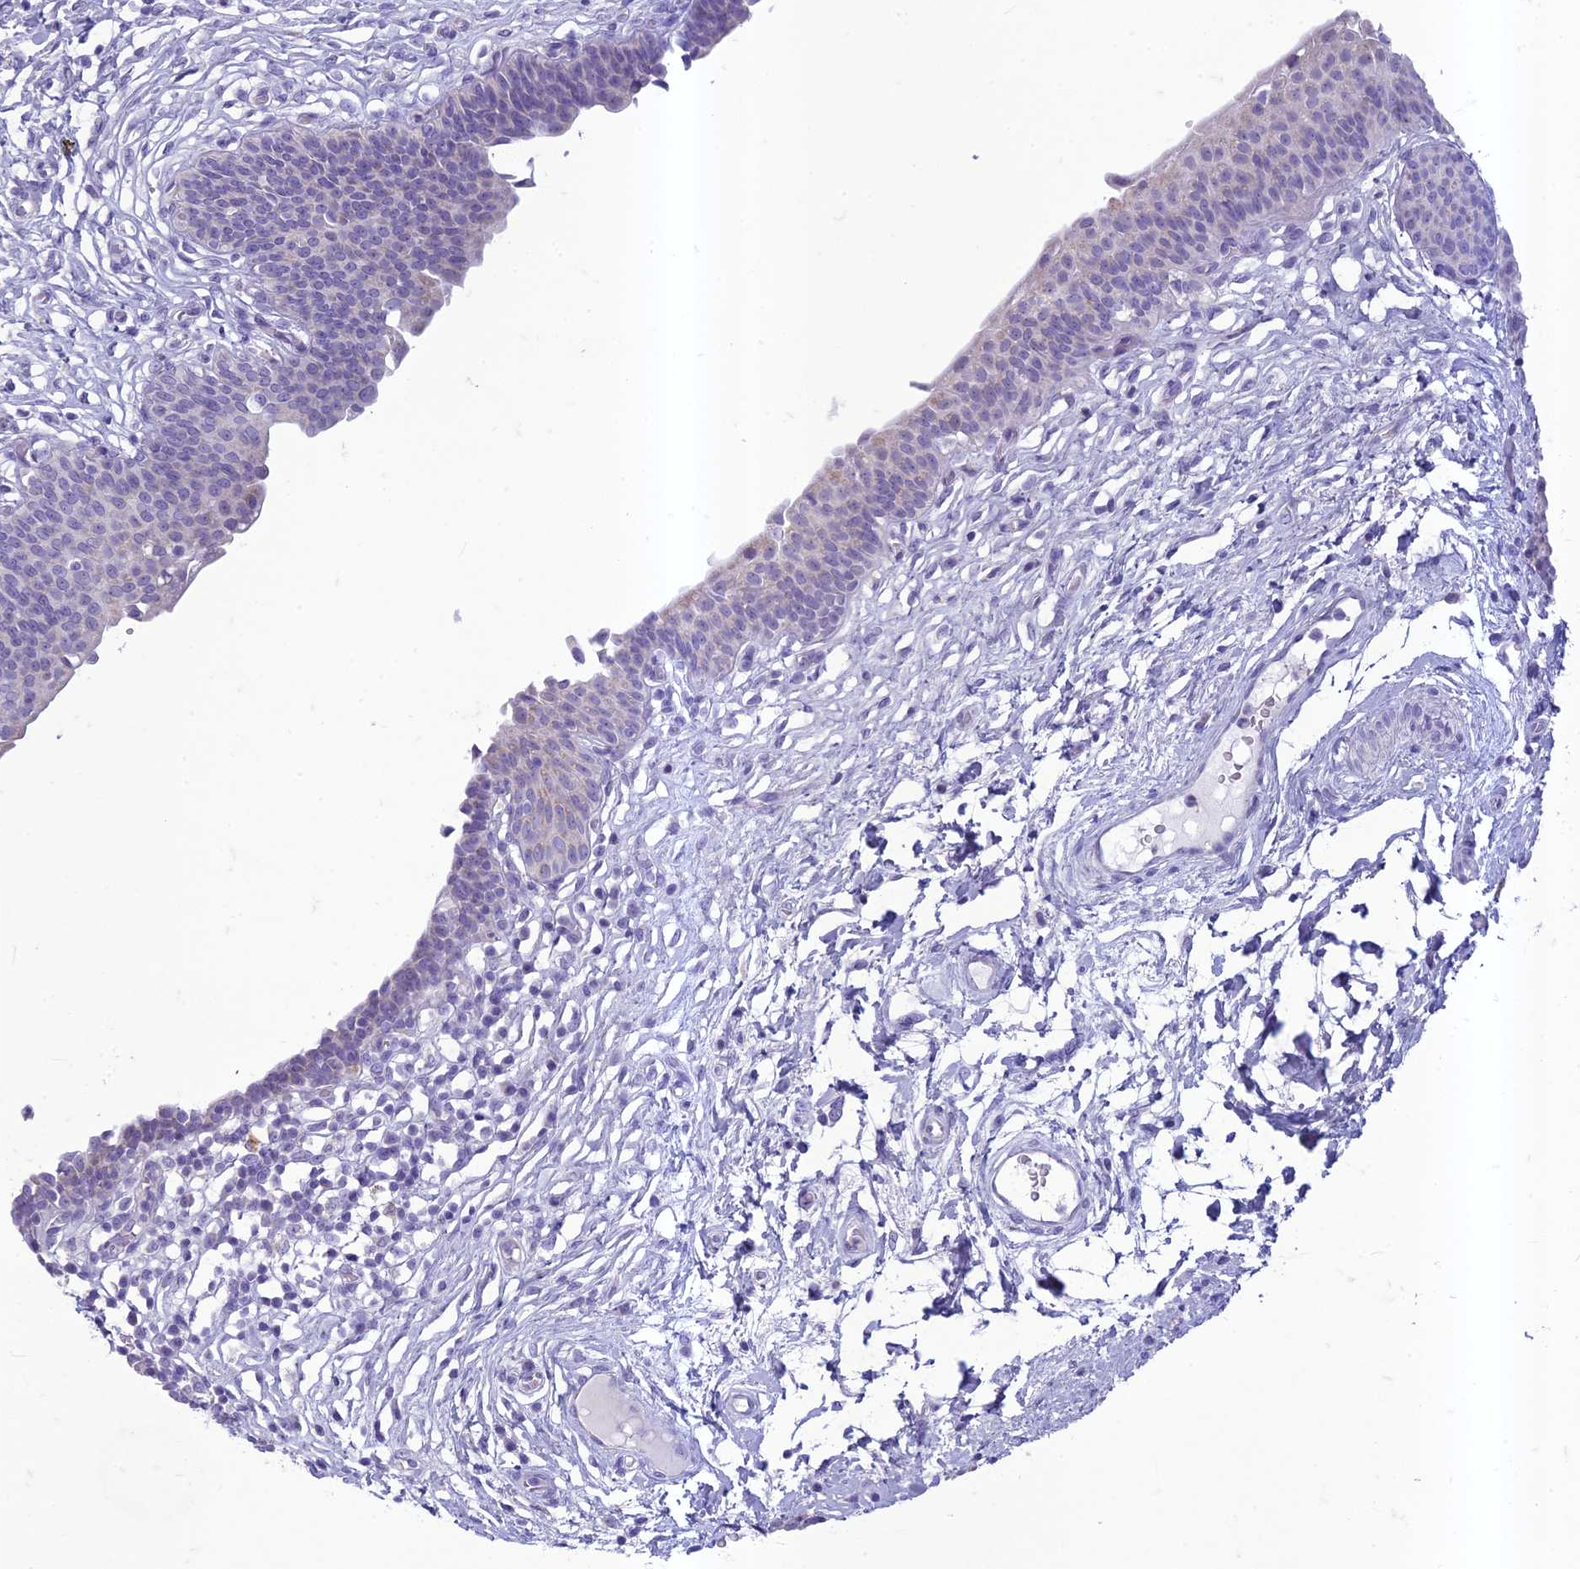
{"staining": {"intensity": "moderate", "quantity": "<25%", "location": "cytoplasmic/membranous"}, "tissue": "urinary bladder", "cell_type": "Urothelial cells", "image_type": "normal", "snomed": [{"axis": "morphology", "description": "Normal tissue, NOS"}, {"axis": "topography", "description": "Urinary bladder"}], "caption": "Immunohistochemical staining of benign urinary bladder displays <25% levels of moderate cytoplasmic/membranous protein staining in approximately <25% of urothelial cells.", "gene": "HIGD1A", "patient": {"sex": "male", "age": 83}}